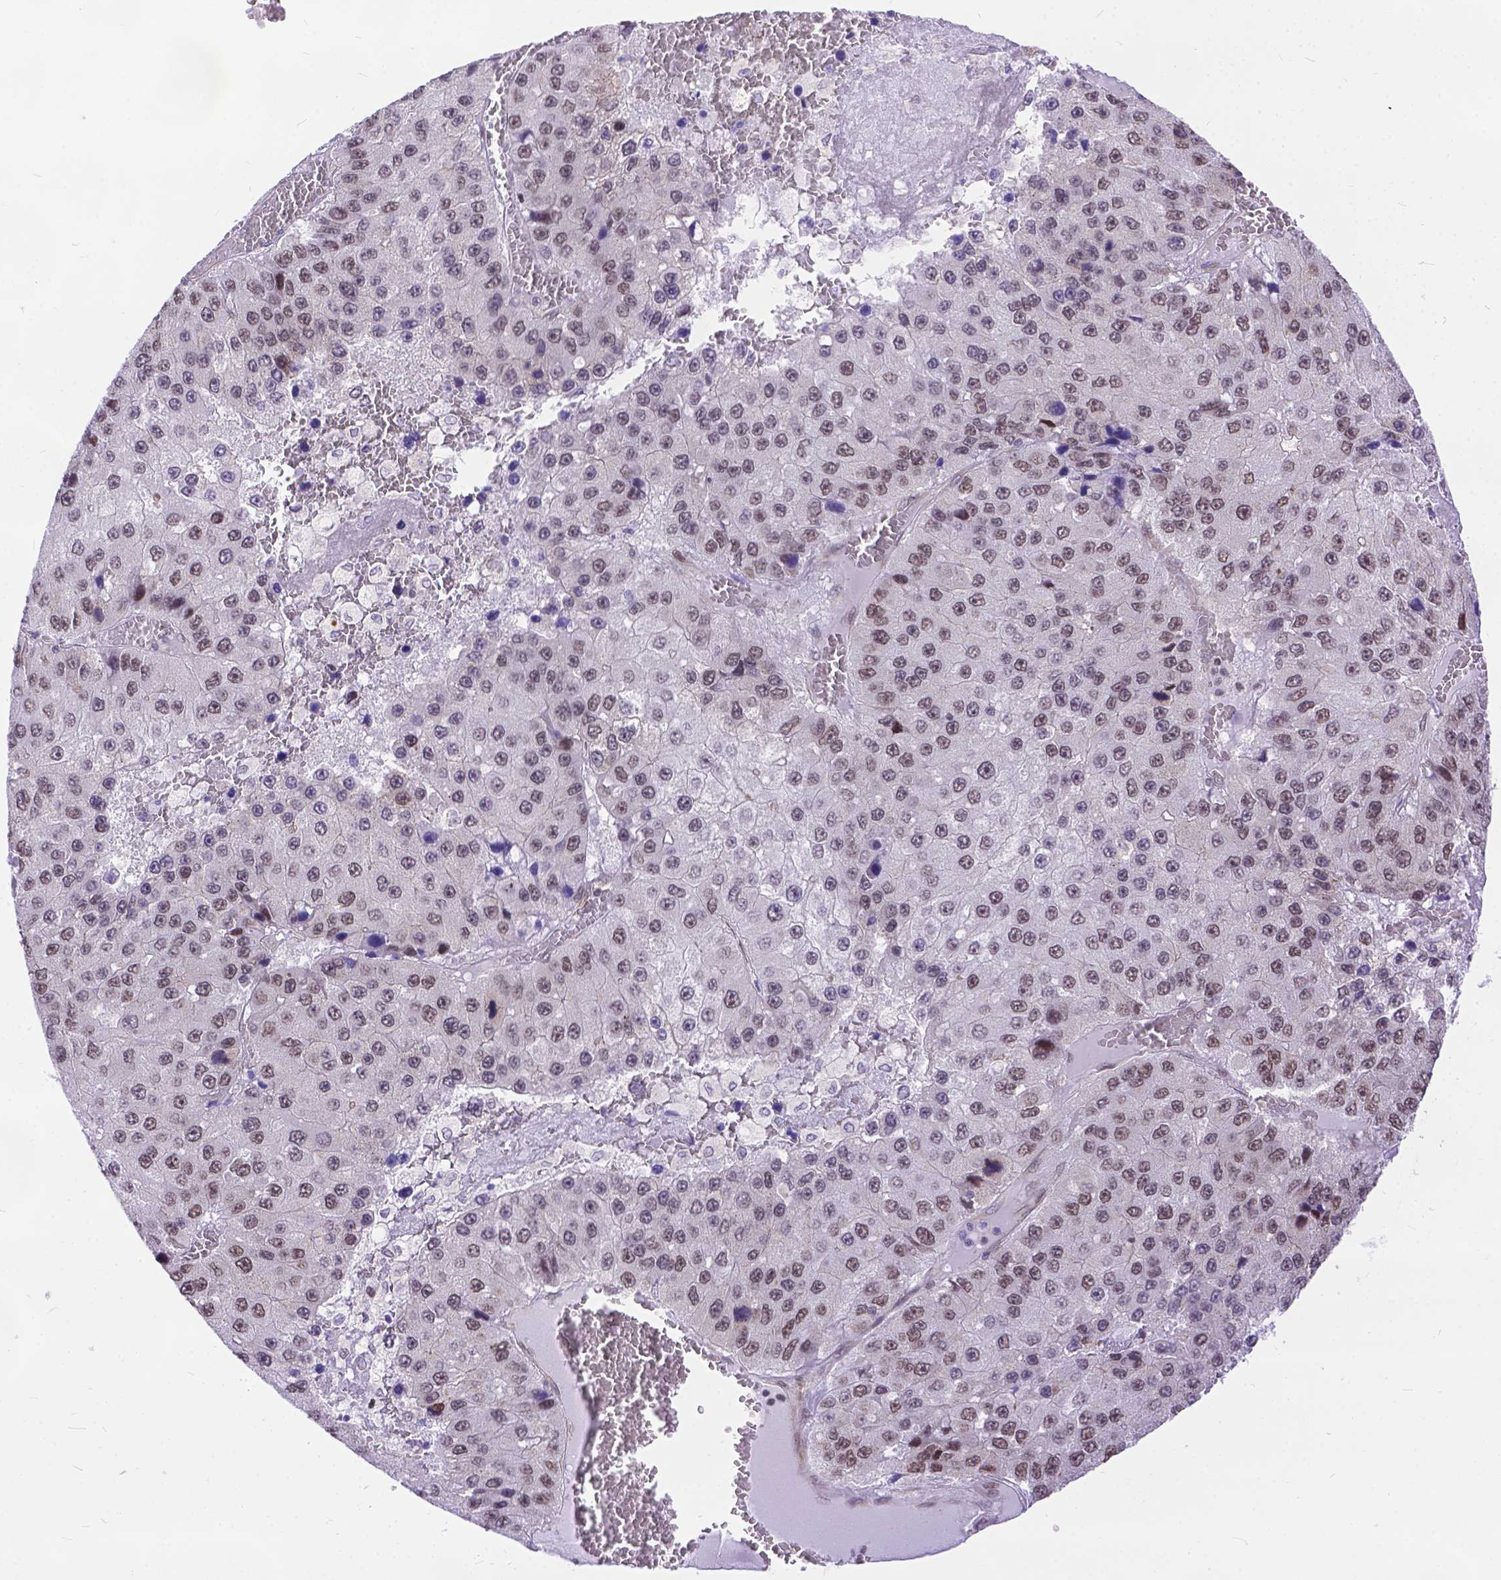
{"staining": {"intensity": "weak", "quantity": "25%-75%", "location": "nuclear"}, "tissue": "liver cancer", "cell_type": "Tumor cells", "image_type": "cancer", "snomed": [{"axis": "morphology", "description": "Carcinoma, Hepatocellular, NOS"}, {"axis": "topography", "description": "Liver"}], "caption": "Immunohistochemistry staining of liver hepatocellular carcinoma, which shows low levels of weak nuclear positivity in approximately 25%-75% of tumor cells indicating weak nuclear protein expression. The staining was performed using DAB (3,3'-diaminobenzidine) (brown) for protein detection and nuclei were counterstained in hematoxylin (blue).", "gene": "FAM124B", "patient": {"sex": "female", "age": 73}}